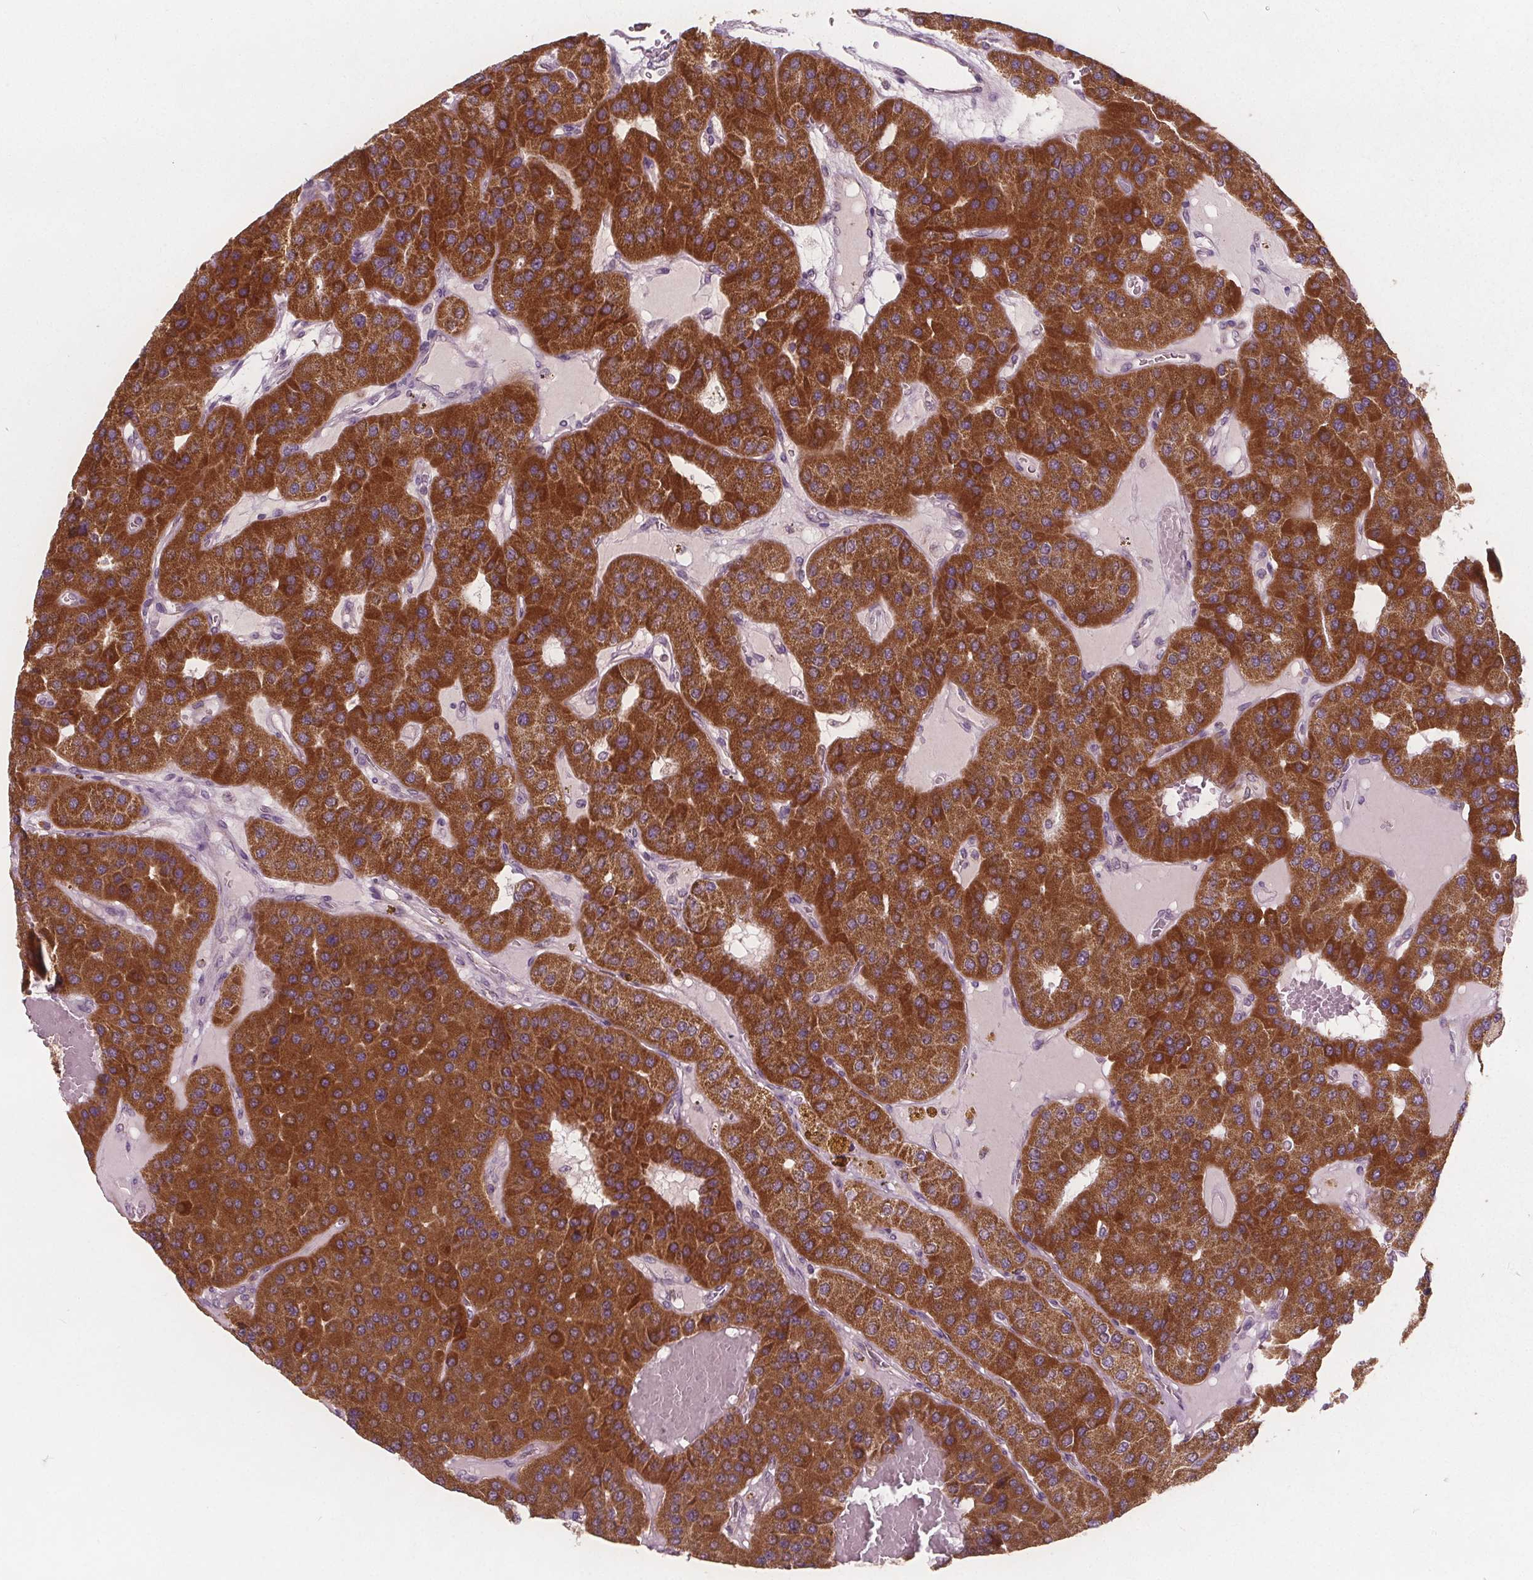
{"staining": {"intensity": "strong", "quantity": ">75%", "location": "cytoplasmic/membranous"}, "tissue": "parathyroid gland", "cell_type": "Glandular cells", "image_type": "normal", "snomed": [{"axis": "morphology", "description": "Normal tissue, NOS"}, {"axis": "morphology", "description": "Adenoma, NOS"}, {"axis": "topography", "description": "Parathyroid gland"}], "caption": "Brown immunohistochemical staining in unremarkable parathyroid gland shows strong cytoplasmic/membranous staining in approximately >75% of glandular cells.", "gene": "ECI2", "patient": {"sex": "female", "age": 86}}